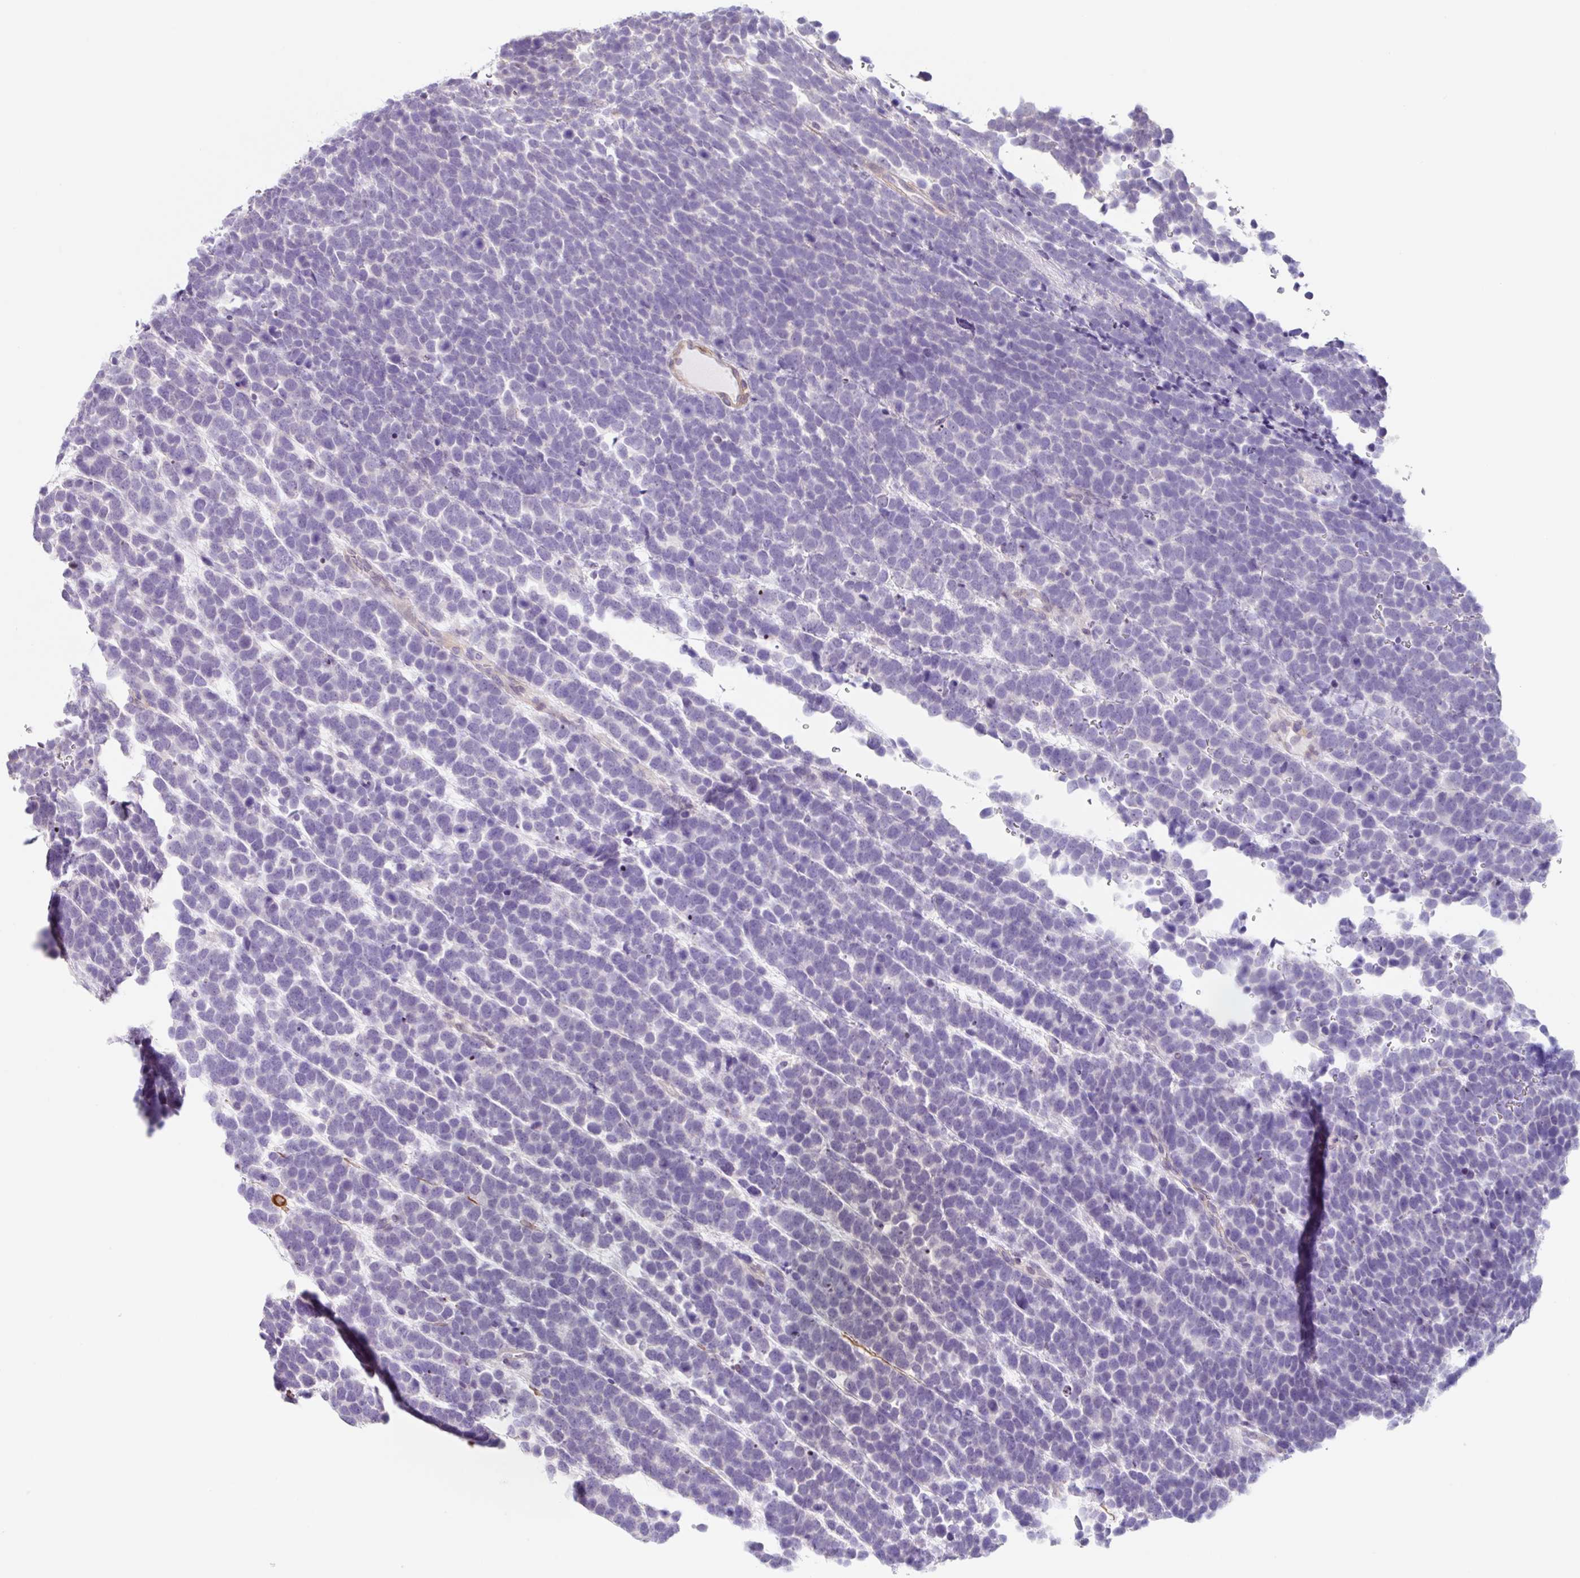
{"staining": {"intensity": "negative", "quantity": "none", "location": "none"}, "tissue": "urothelial cancer", "cell_type": "Tumor cells", "image_type": "cancer", "snomed": [{"axis": "morphology", "description": "Urothelial carcinoma, High grade"}, {"axis": "topography", "description": "Urinary bladder"}], "caption": "Immunohistochemistry image of urothelial cancer stained for a protein (brown), which displays no staining in tumor cells.", "gene": "DCAF17", "patient": {"sex": "female", "age": 82}}